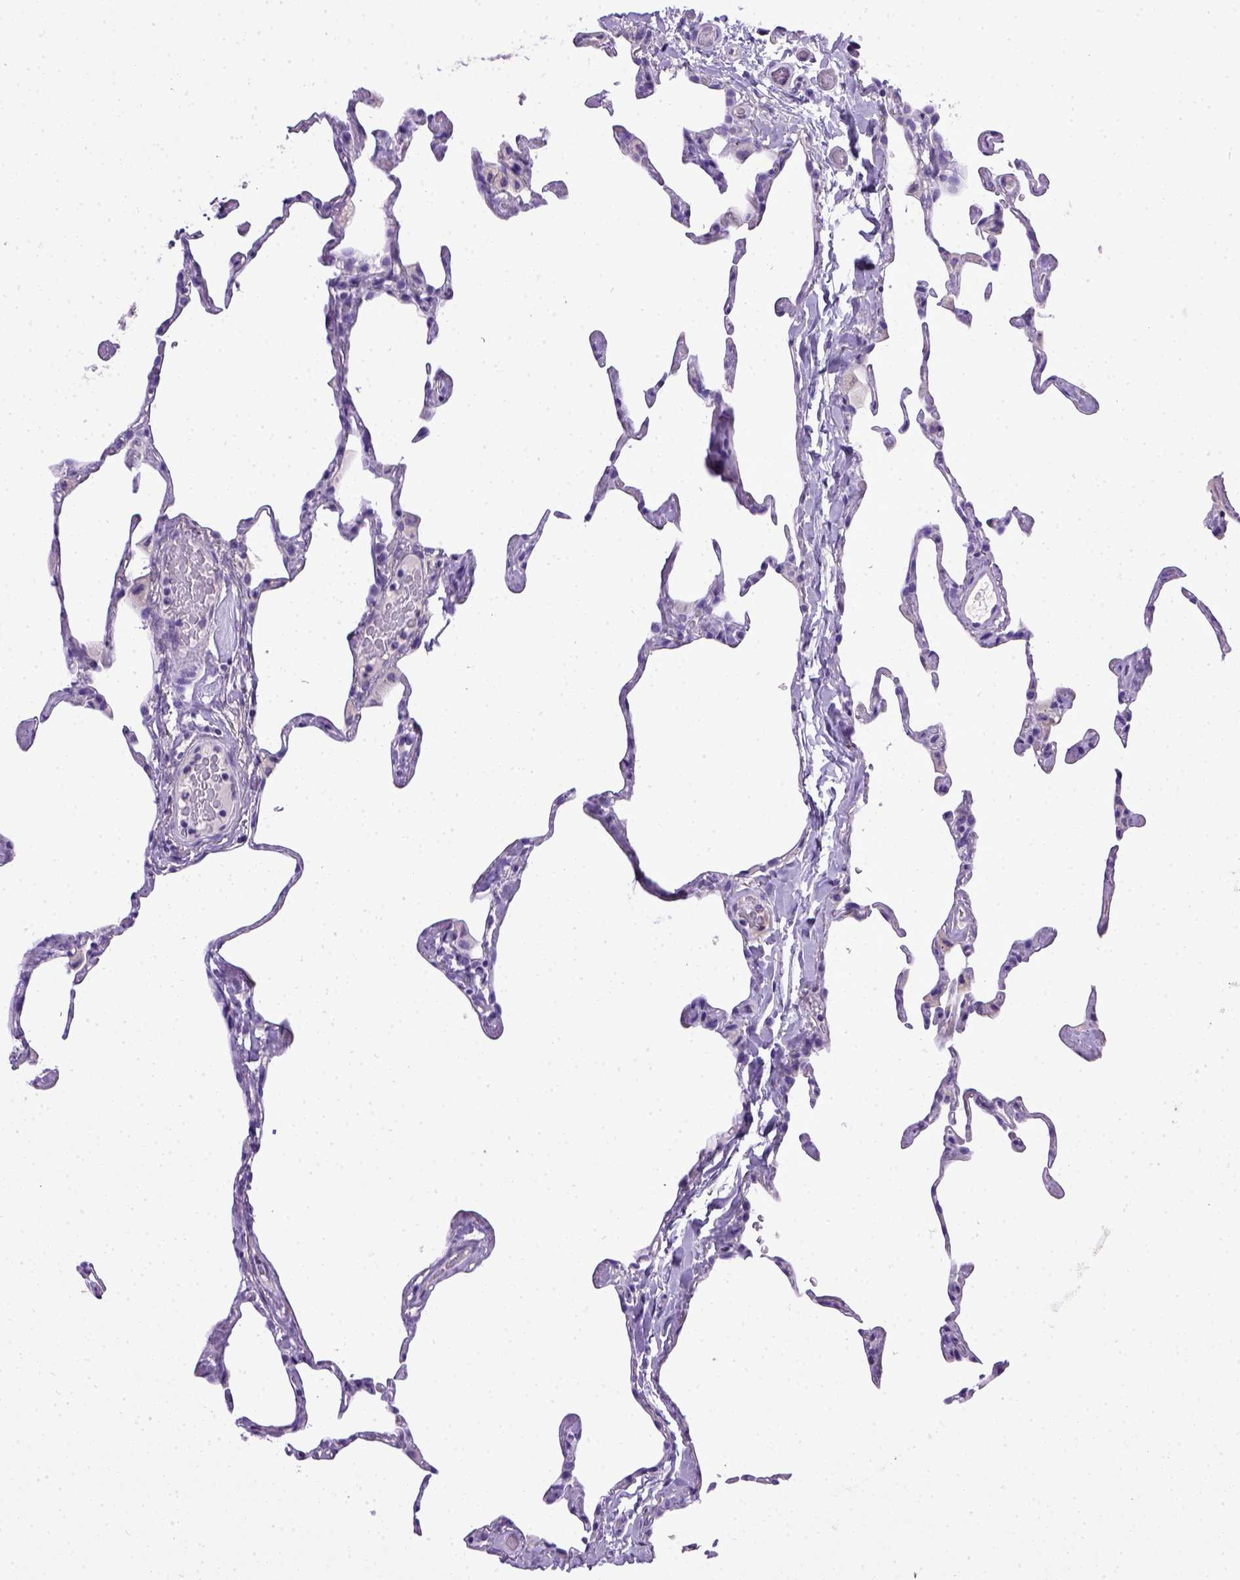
{"staining": {"intensity": "negative", "quantity": "none", "location": "none"}, "tissue": "lung", "cell_type": "Alveolar cells", "image_type": "normal", "snomed": [{"axis": "morphology", "description": "Normal tissue, NOS"}, {"axis": "topography", "description": "Lung"}], "caption": "Immunohistochemical staining of benign human lung shows no significant staining in alveolar cells.", "gene": "ENG", "patient": {"sex": "male", "age": 65}}